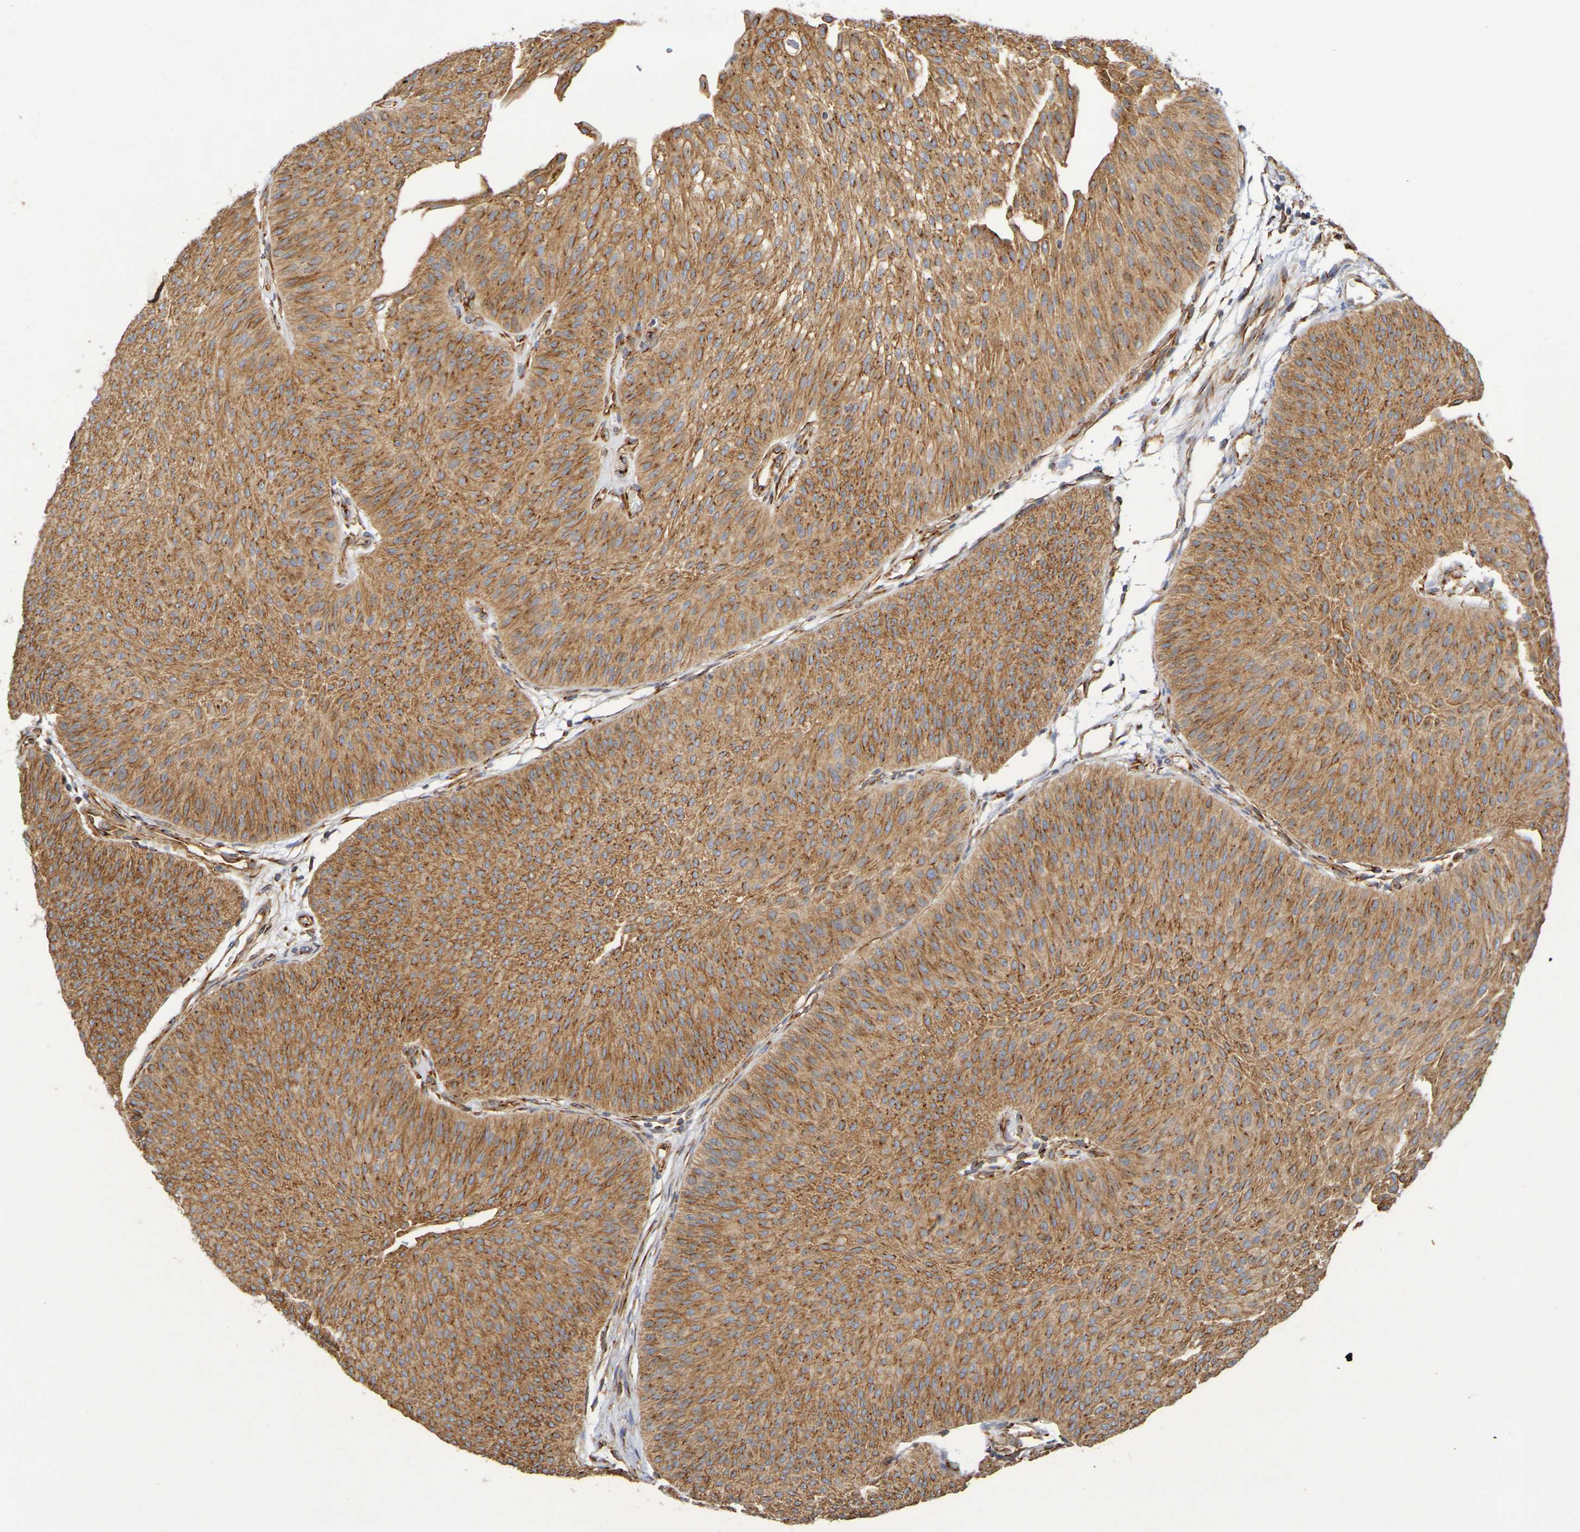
{"staining": {"intensity": "moderate", "quantity": ">75%", "location": "cytoplasmic/membranous"}, "tissue": "urothelial cancer", "cell_type": "Tumor cells", "image_type": "cancer", "snomed": [{"axis": "morphology", "description": "Urothelial carcinoma, Low grade"}, {"axis": "topography", "description": "Urinary bladder"}], "caption": "DAB (3,3'-diaminobenzidine) immunohistochemical staining of human urothelial cancer reveals moderate cytoplasmic/membranous protein staining in about >75% of tumor cells. (DAB IHC, brown staining for protein, blue staining for nuclei).", "gene": "DCP2", "patient": {"sex": "female", "age": 60}}